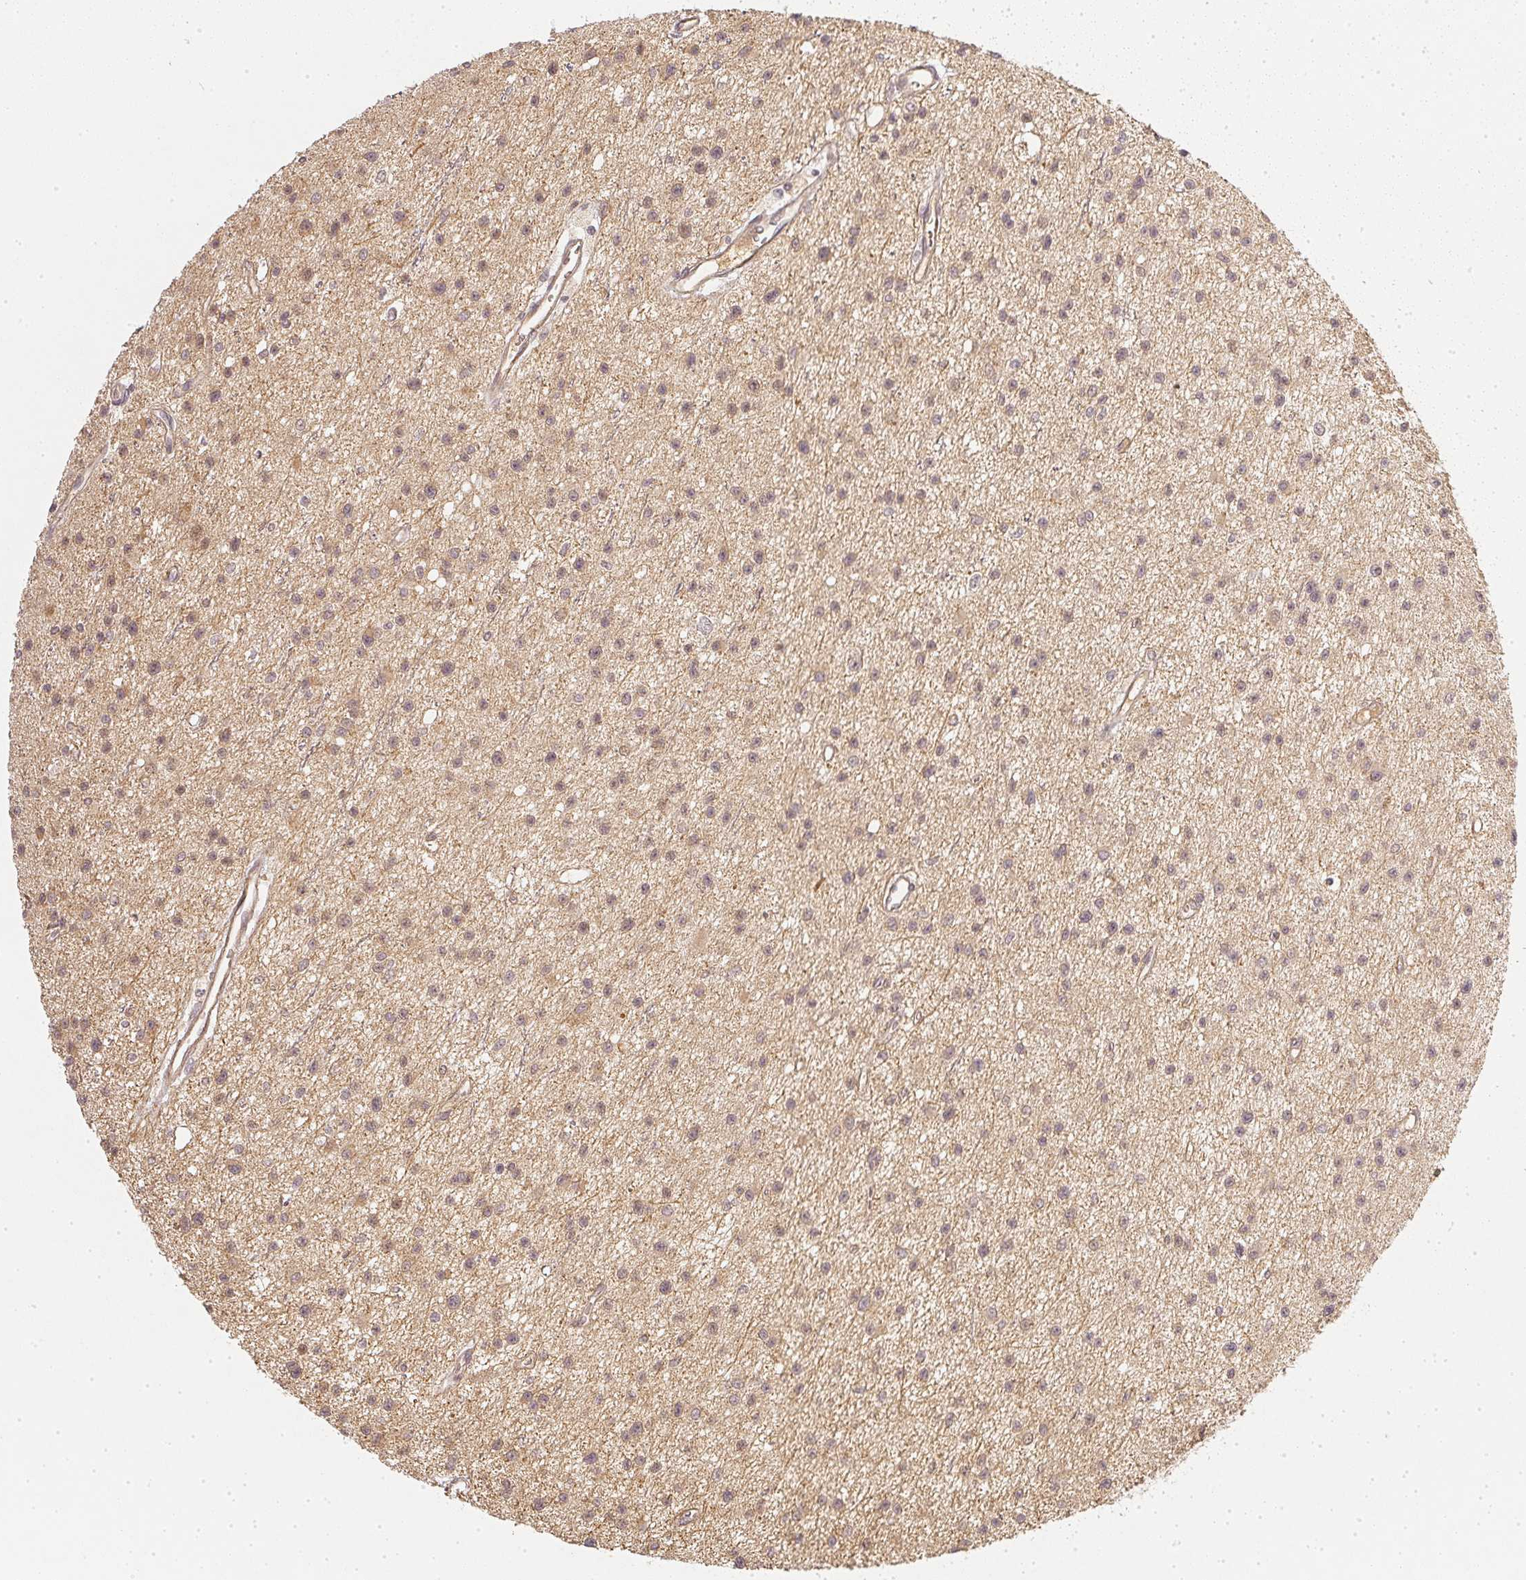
{"staining": {"intensity": "negative", "quantity": "none", "location": "none"}, "tissue": "glioma", "cell_type": "Tumor cells", "image_type": "cancer", "snomed": [{"axis": "morphology", "description": "Glioma, malignant, Low grade"}, {"axis": "topography", "description": "Brain"}], "caption": "Human glioma stained for a protein using immunohistochemistry exhibits no expression in tumor cells.", "gene": "SERPINE1", "patient": {"sex": "male", "age": 43}}